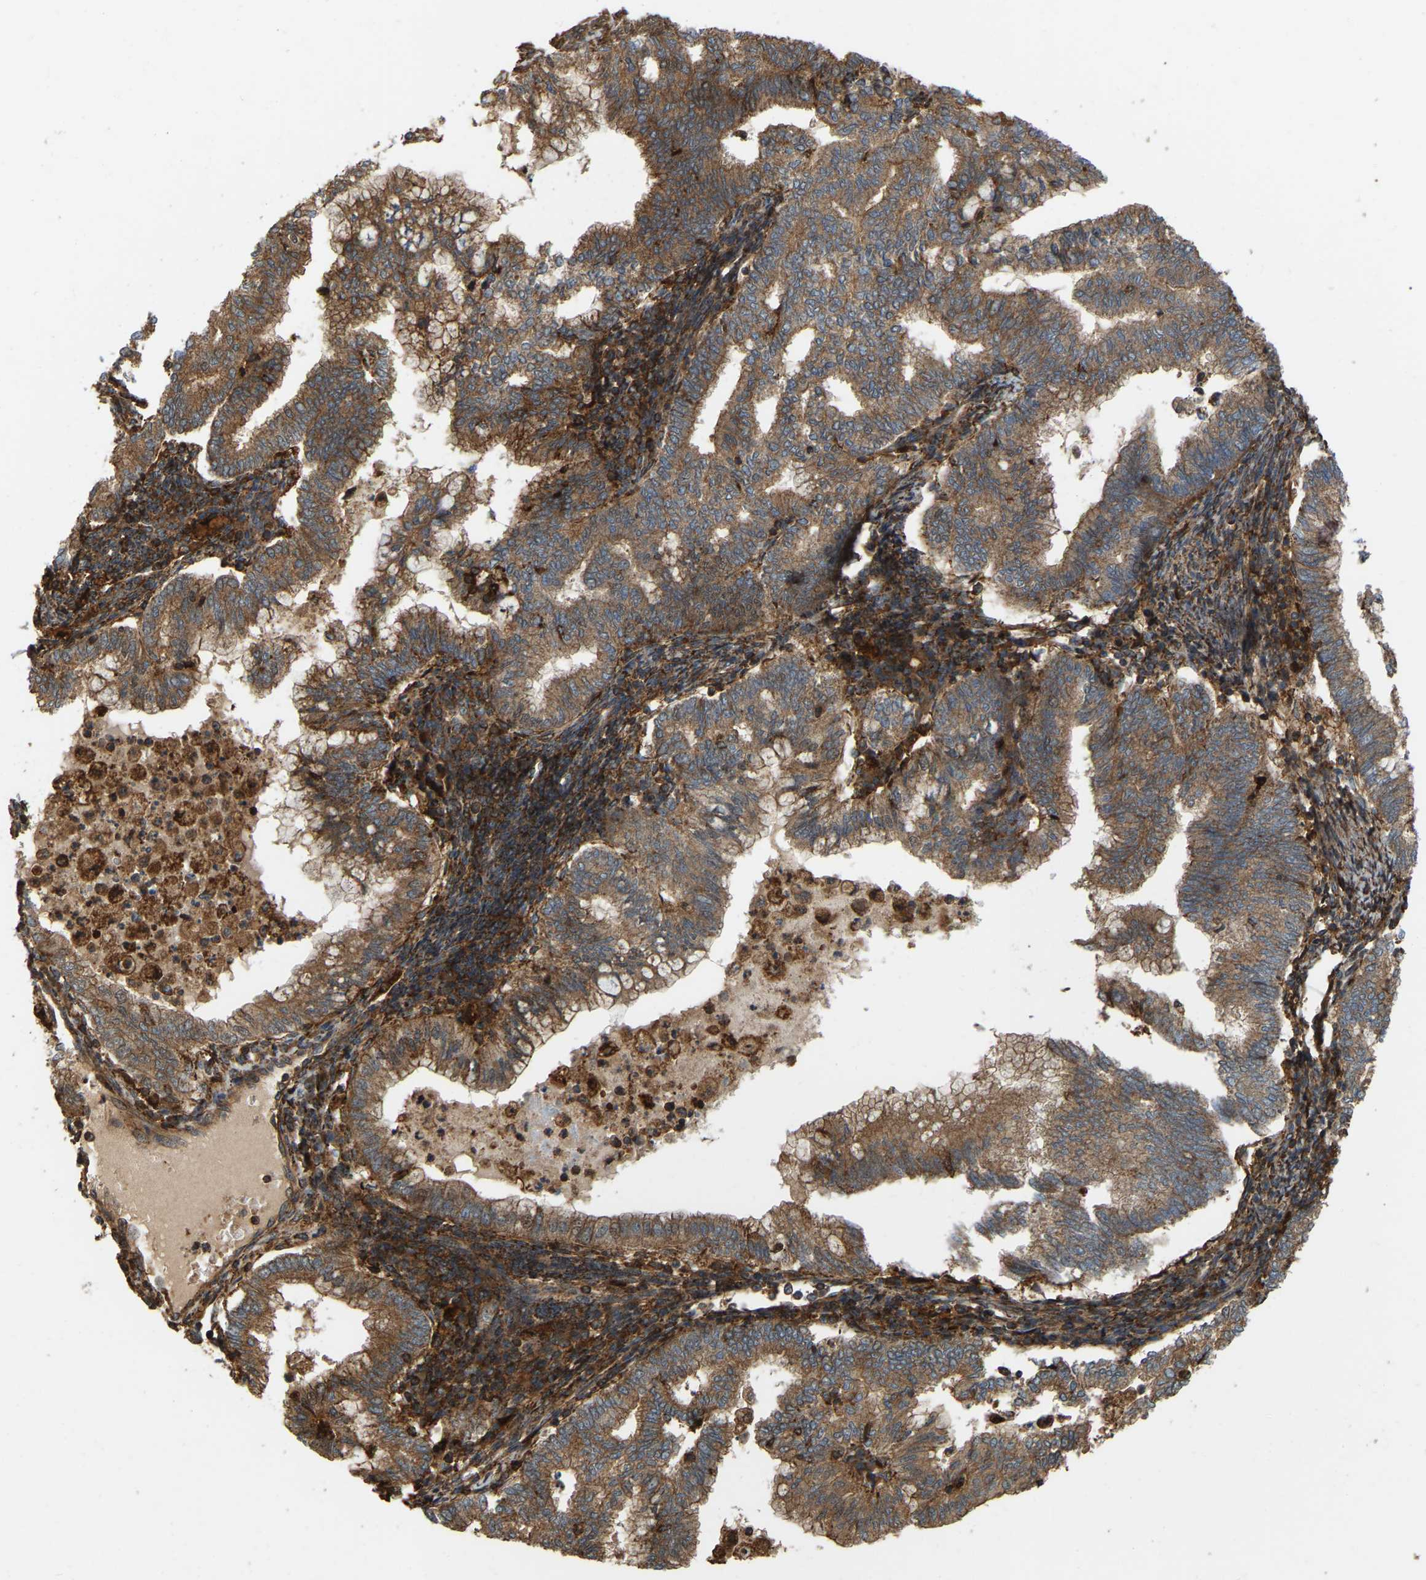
{"staining": {"intensity": "moderate", "quantity": ">75%", "location": "cytoplasmic/membranous"}, "tissue": "endometrial cancer", "cell_type": "Tumor cells", "image_type": "cancer", "snomed": [{"axis": "morphology", "description": "Polyp, NOS"}, {"axis": "morphology", "description": "Adenocarcinoma, NOS"}, {"axis": "morphology", "description": "Adenoma, NOS"}, {"axis": "topography", "description": "Endometrium"}], "caption": "Human endometrial cancer (adenoma) stained for a protein (brown) shows moderate cytoplasmic/membranous positive staining in about >75% of tumor cells.", "gene": "SAMD9L", "patient": {"sex": "female", "age": 79}}